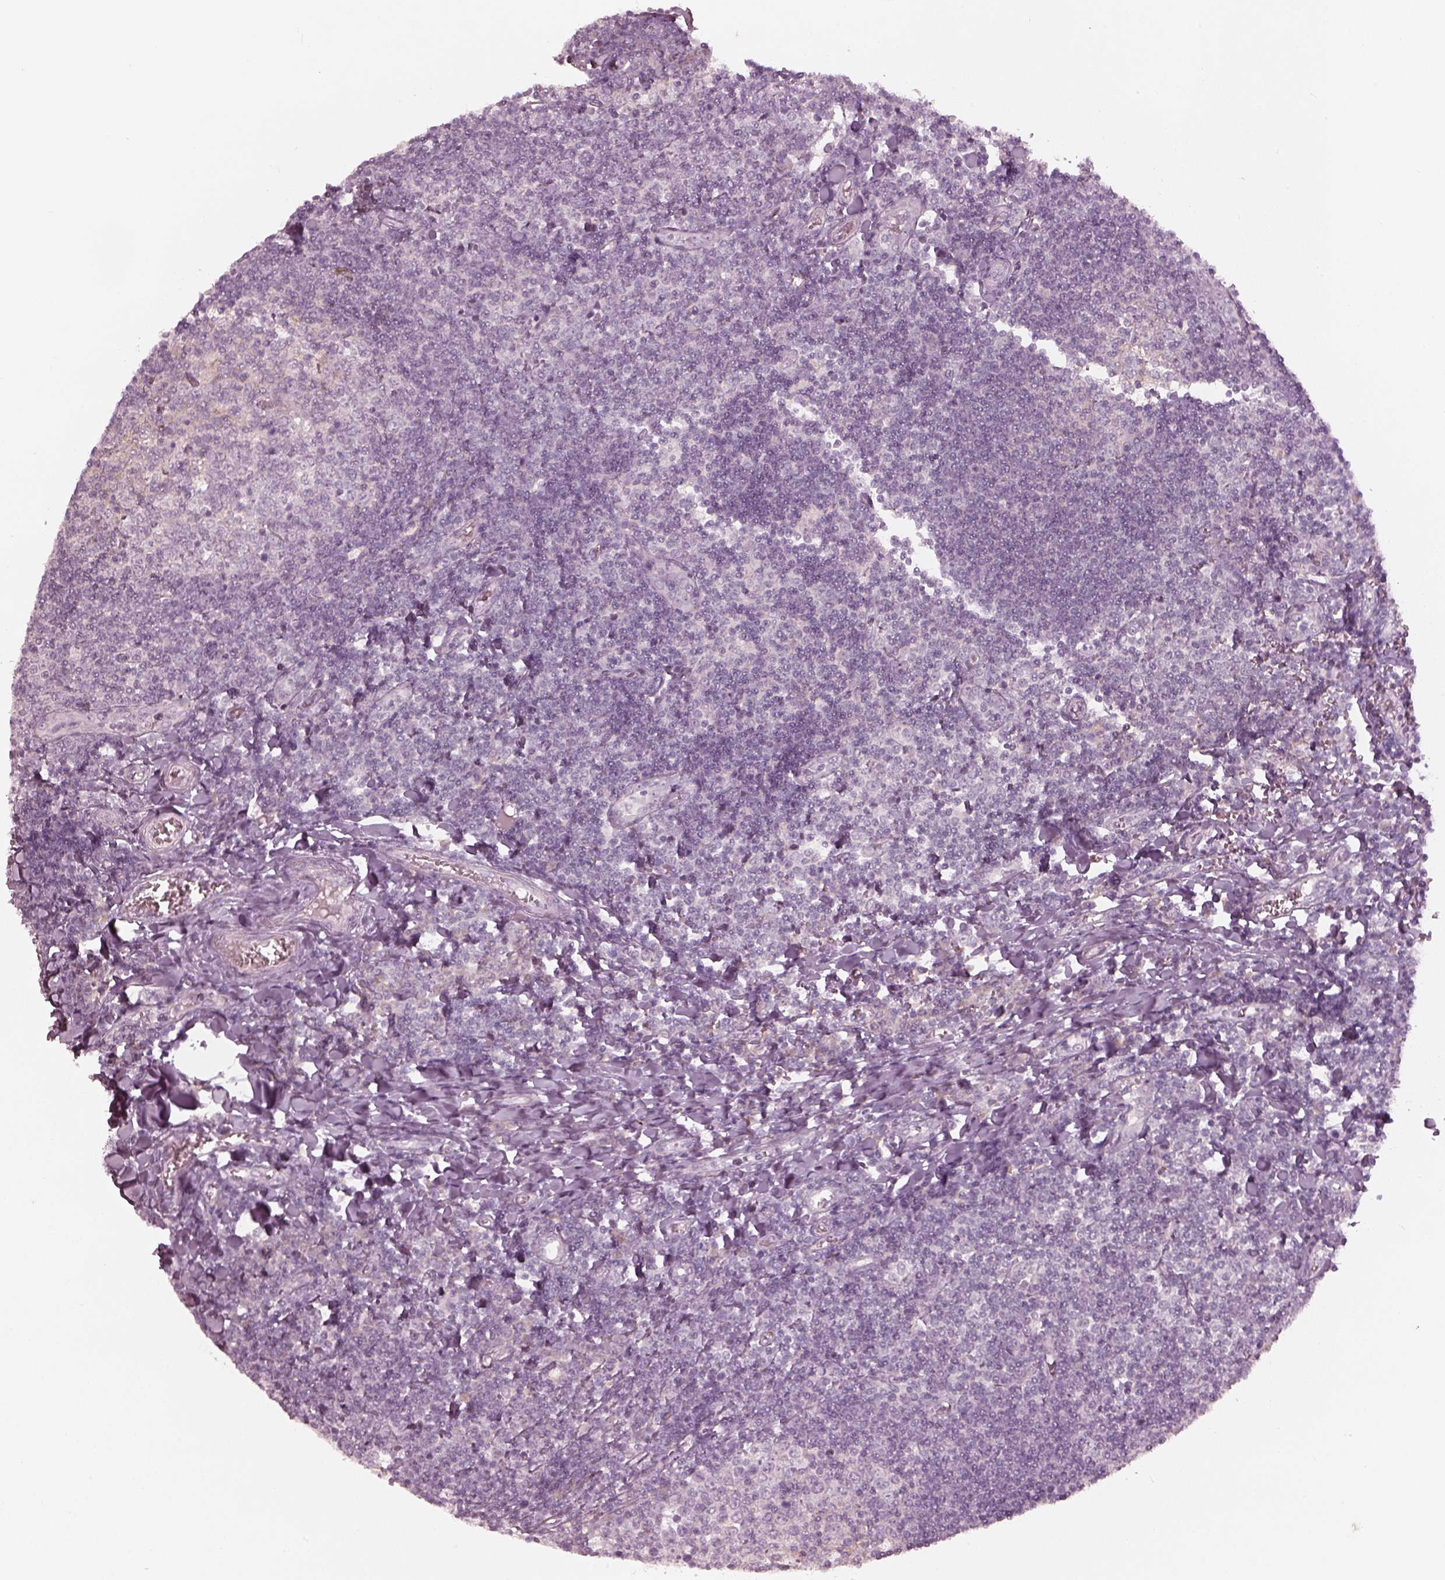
{"staining": {"intensity": "negative", "quantity": "none", "location": "none"}, "tissue": "tonsil", "cell_type": "Germinal center cells", "image_type": "normal", "snomed": [{"axis": "morphology", "description": "Normal tissue, NOS"}, {"axis": "topography", "description": "Tonsil"}], "caption": "This is an immunohistochemistry (IHC) micrograph of benign human tonsil. There is no positivity in germinal center cells.", "gene": "SPATA6L", "patient": {"sex": "female", "age": 12}}